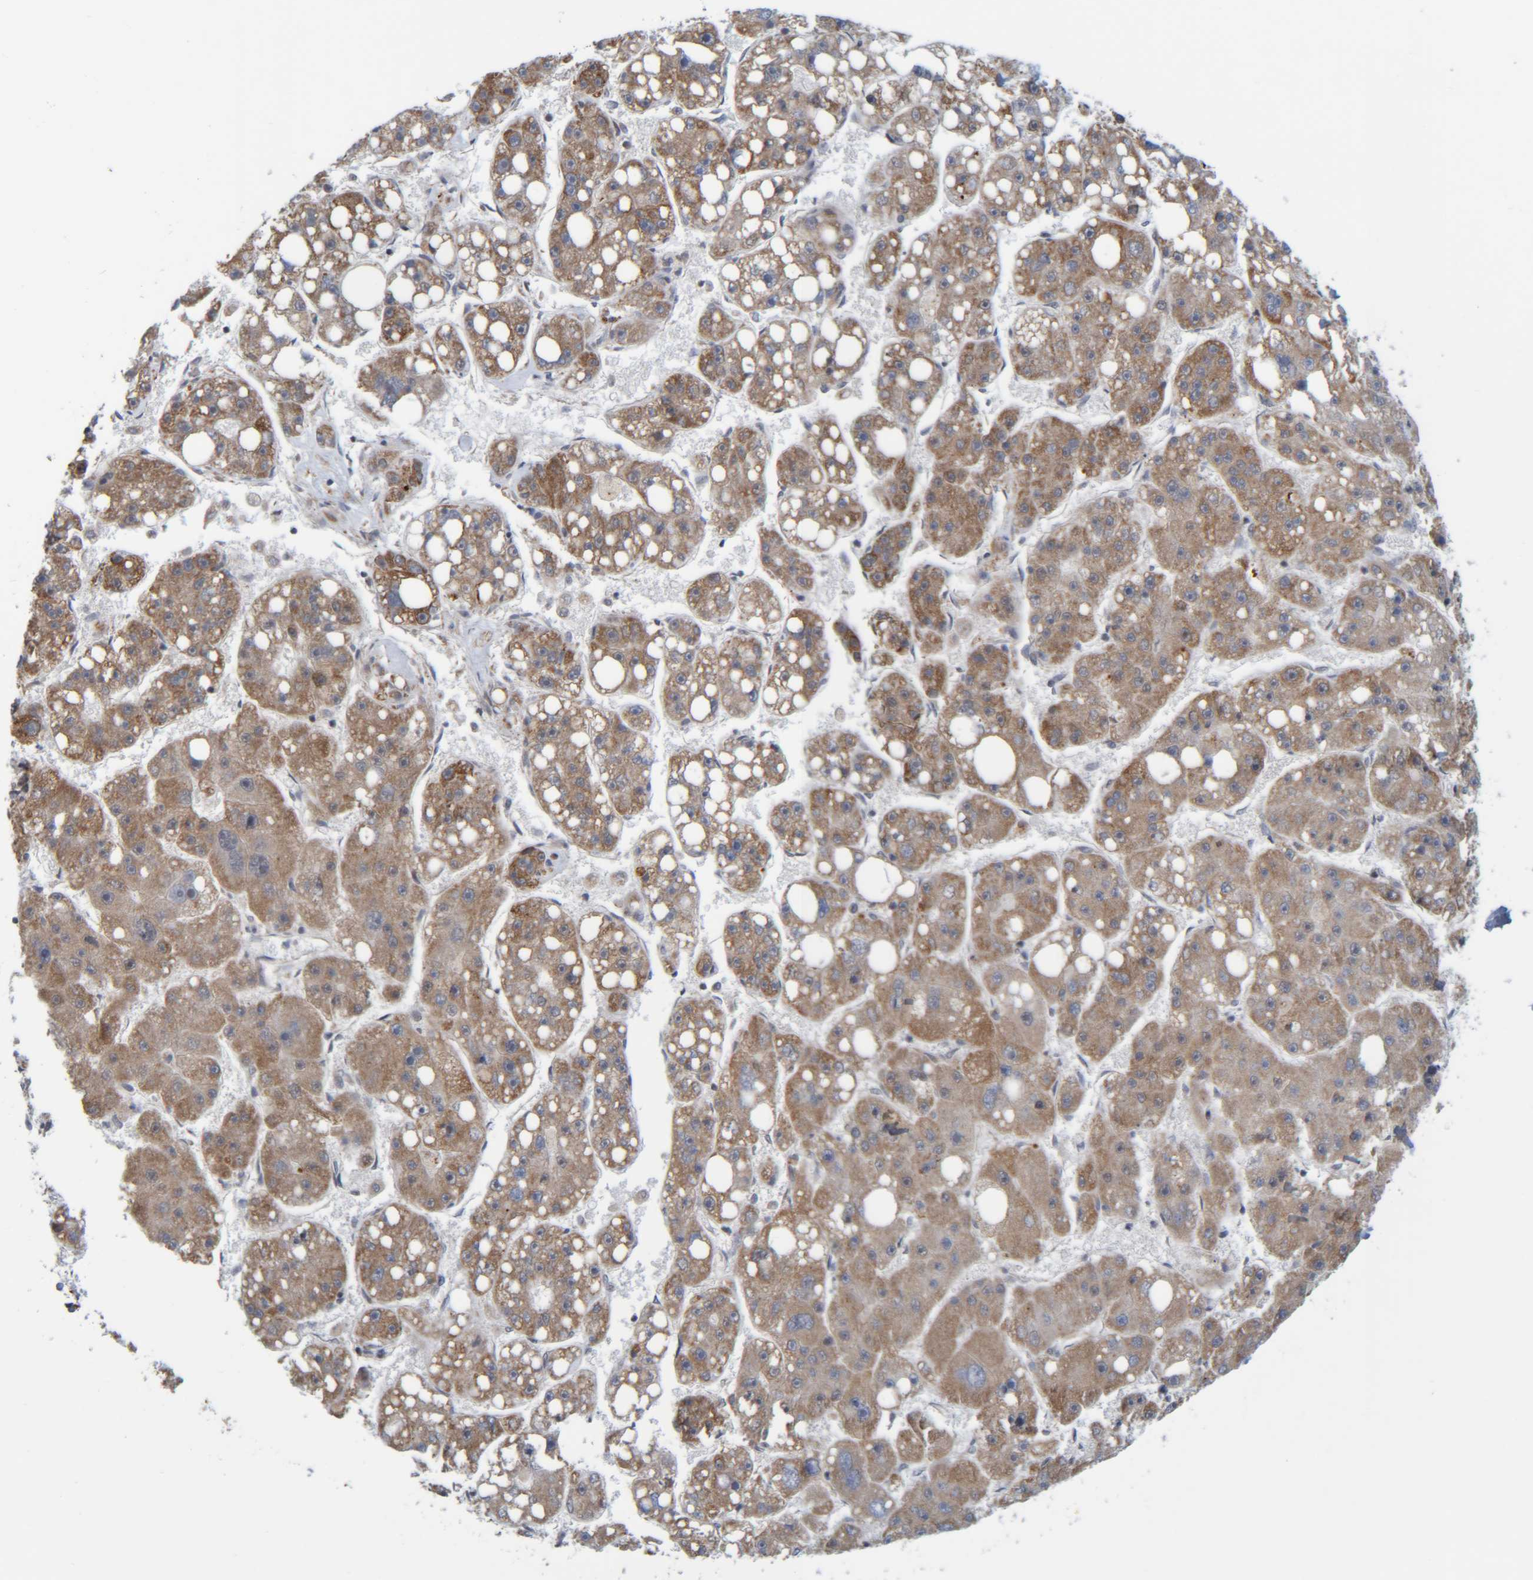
{"staining": {"intensity": "moderate", "quantity": ">75%", "location": "cytoplasmic/membranous"}, "tissue": "liver cancer", "cell_type": "Tumor cells", "image_type": "cancer", "snomed": [{"axis": "morphology", "description": "Carcinoma, Hepatocellular, NOS"}, {"axis": "topography", "description": "Liver"}], "caption": "Moderate cytoplasmic/membranous protein positivity is appreciated in approximately >75% of tumor cells in liver cancer. Immunohistochemistry (ihc) stains the protein of interest in brown and the nuclei are stained blue.", "gene": "CCDC57", "patient": {"sex": "female", "age": 61}}